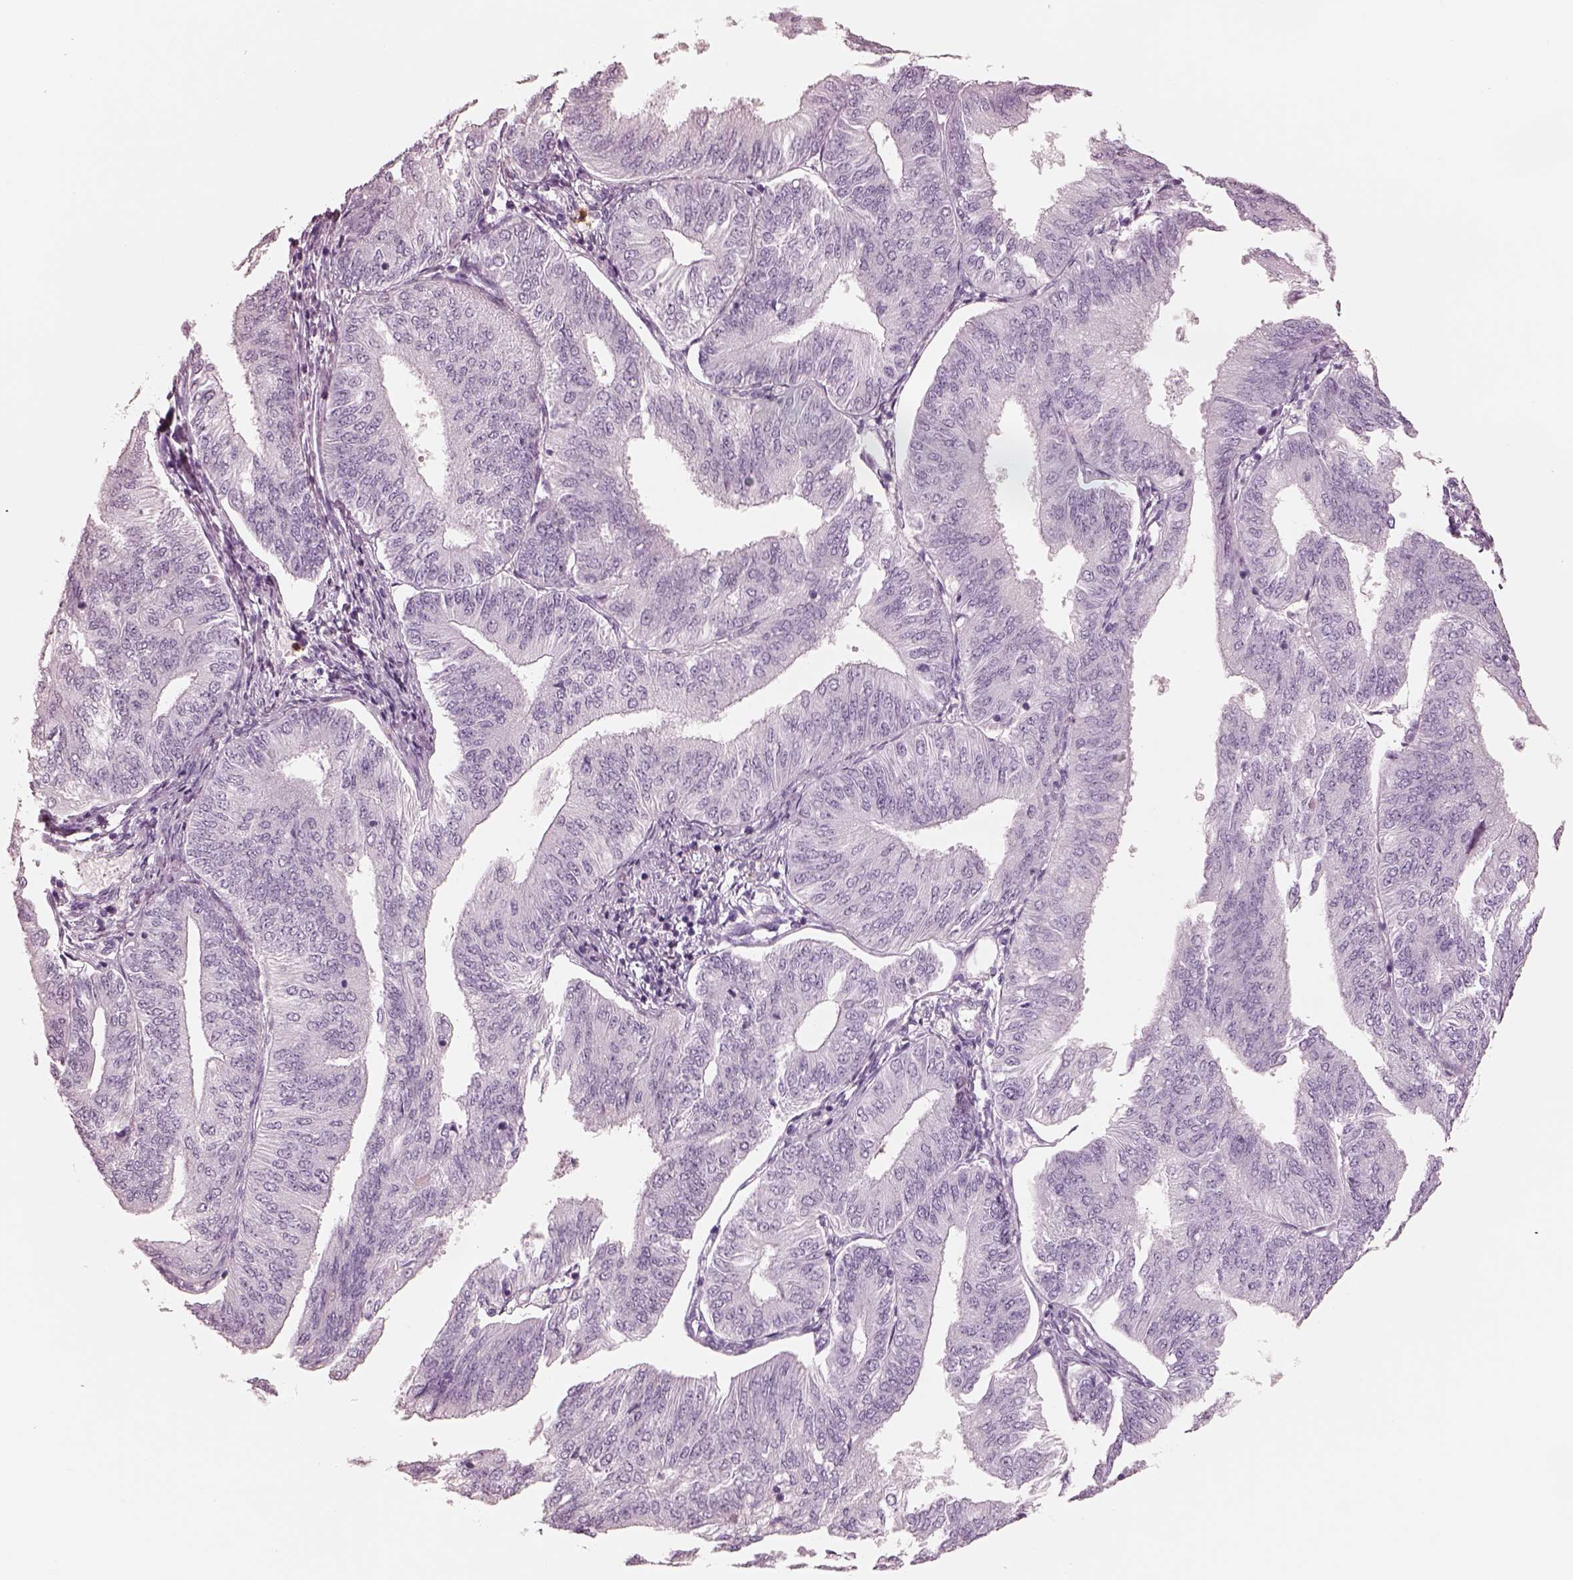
{"staining": {"intensity": "negative", "quantity": "none", "location": "none"}, "tissue": "endometrial cancer", "cell_type": "Tumor cells", "image_type": "cancer", "snomed": [{"axis": "morphology", "description": "Adenocarcinoma, NOS"}, {"axis": "topography", "description": "Endometrium"}], "caption": "Protein analysis of adenocarcinoma (endometrial) displays no significant staining in tumor cells.", "gene": "ELANE", "patient": {"sex": "female", "age": 58}}